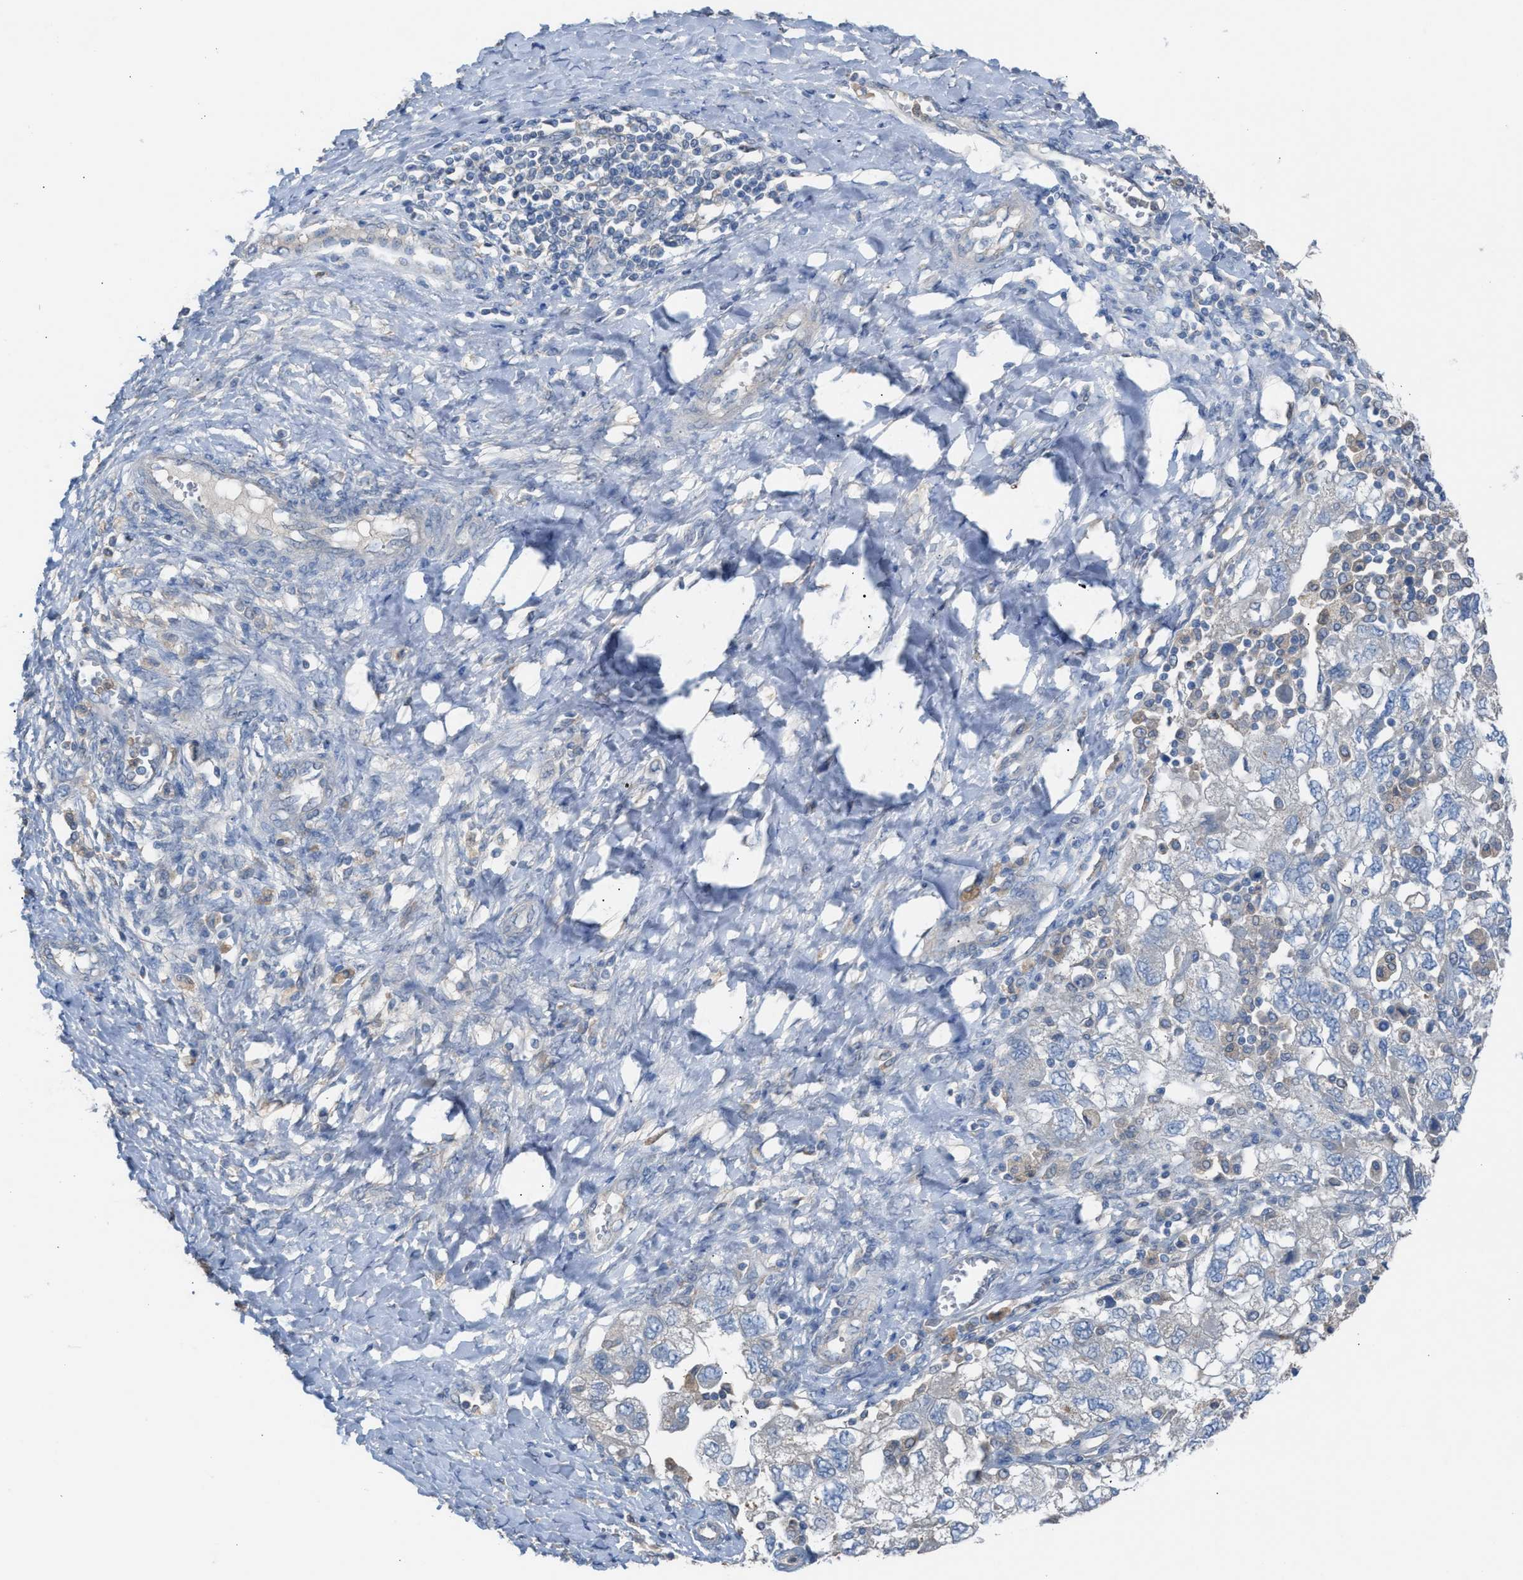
{"staining": {"intensity": "negative", "quantity": "none", "location": "none"}, "tissue": "ovarian cancer", "cell_type": "Tumor cells", "image_type": "cancer", "snomed": [{"axis": "morphology", "description": "Carcinoma, NOS"}, {"axis": "morphology", "description": "Cystadenocarcinoma, serous, NOS"}, {"axis": "topography", "description": "Ovary"}], "caption": "The IHC image has no significant expression in tumor cells of ovarian cancer (carcinoma) tissue.", "gene": "NQO2", "patient": {"sex": "female", "age": 69}}